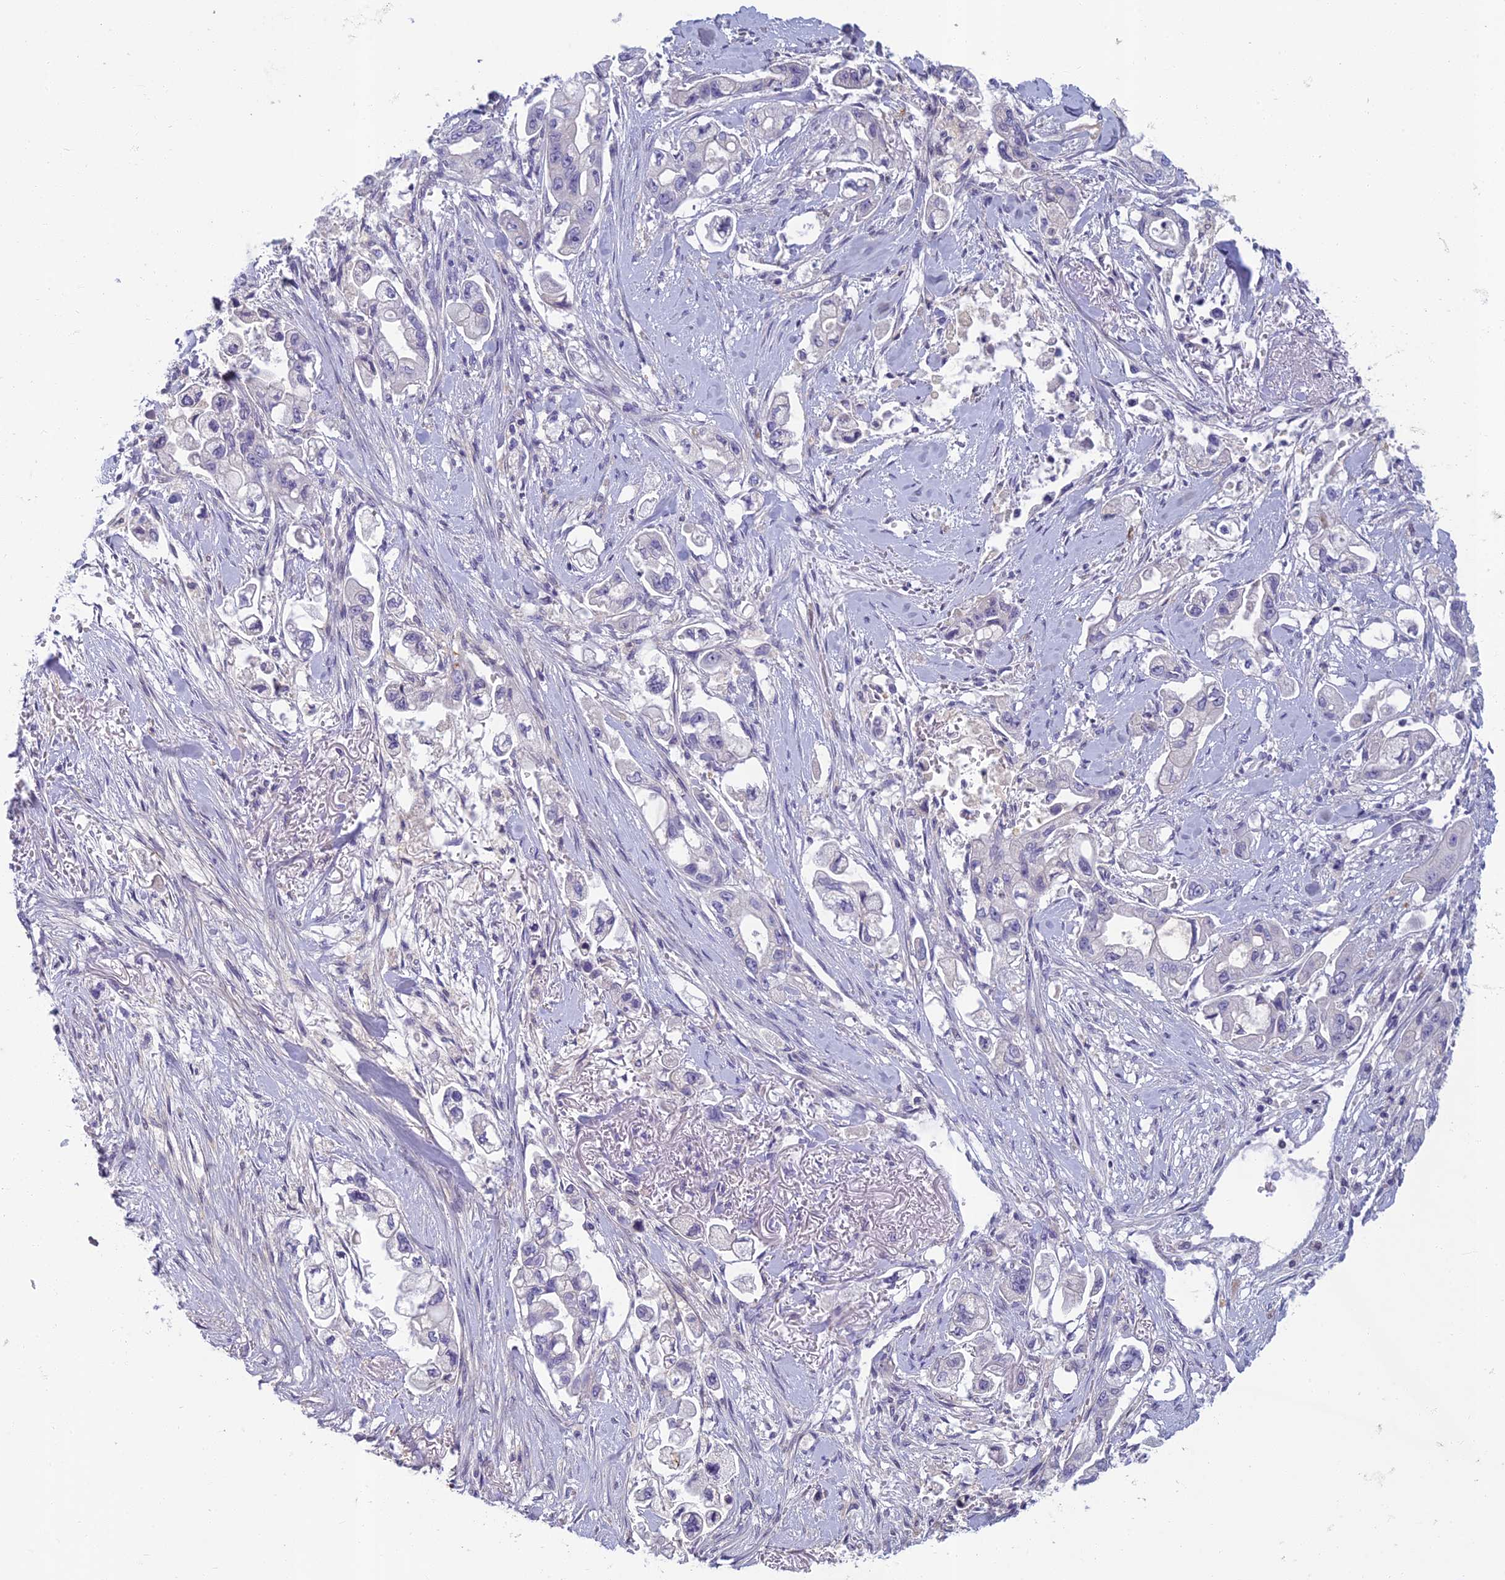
{"staining": {"intensity": "negative", "quantity": "none", "location": "none"}, "tissue": "stomach cancer", "cell_type": "Tumor cells", "image_type": "cancer", "snomed": [{"axis": "morphology", "description": "Adenocarcinoma, NOS"}, {"axis": "topography", "description": "Stomach"}], "caption": "Tumor cells are negative for brown protein staining in stomach cancer (adenocarcinoma).", "gene": "SLC25A41", "patient": {"sex": "male", "age": 62}}